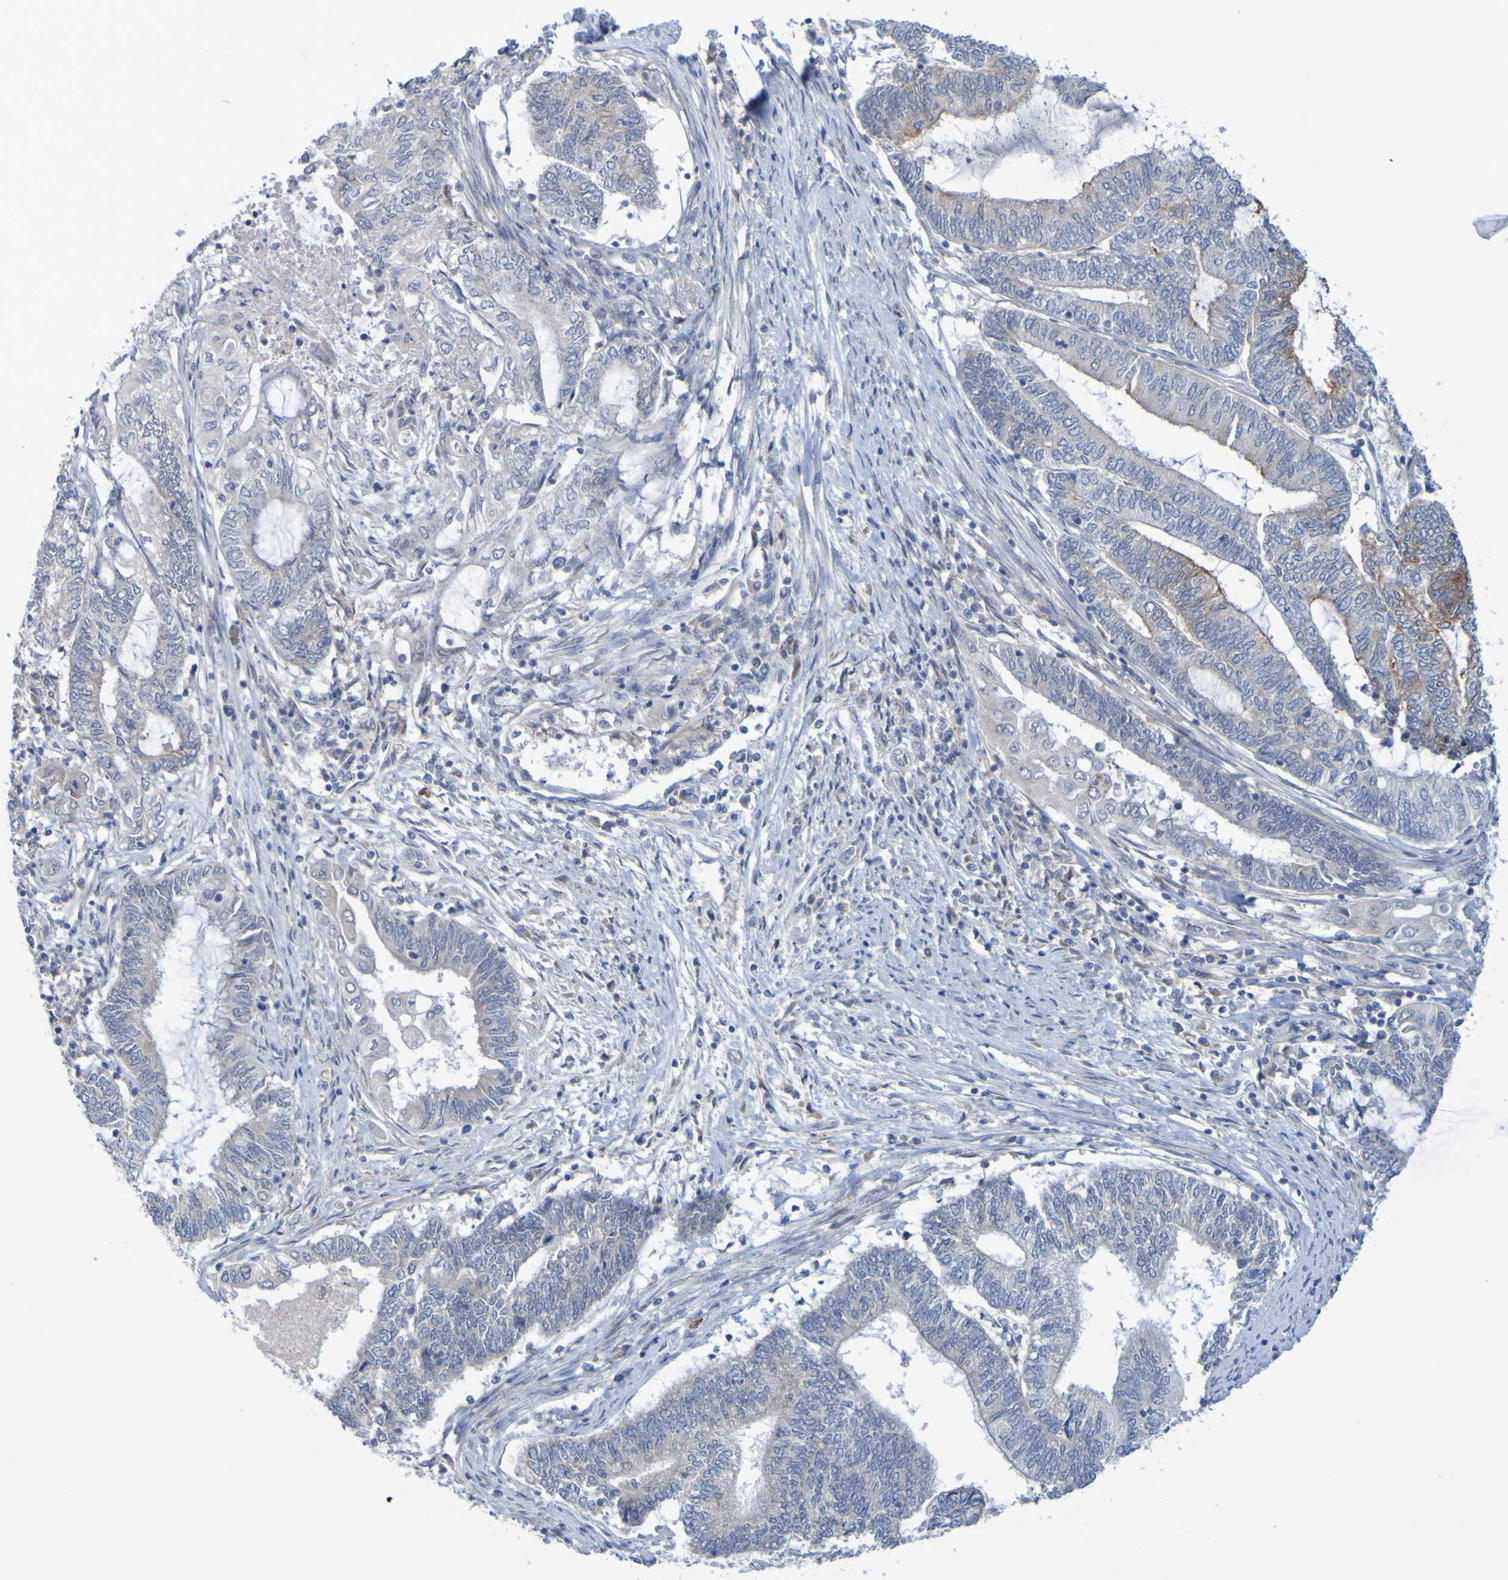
{"staining": {"intensity": "weak", "quantity": "<25%", "location": "cytoplasmic/membranous"}, "tissue": "endometrial cancer", "cell_type": "Tumor cells", "image_type": "cancer", "snomed": [{"axis": "morphology", "description": "Adenocarcinoma, NOS"}, {"axis": "topography", "description": "Uterus"}, {"axis": "topography", "description": "Endometrium"}], "caption": "Tumor cells show no significant protein expression in endometrial adenocarcinoma. Brightfield microscopy of immunohistochemistry stained with DAB (brown) and hematoxylin (blue), captured at high magnification.", "gene": "LILRB5", "patient": {"sex": "female", "age": 70}}